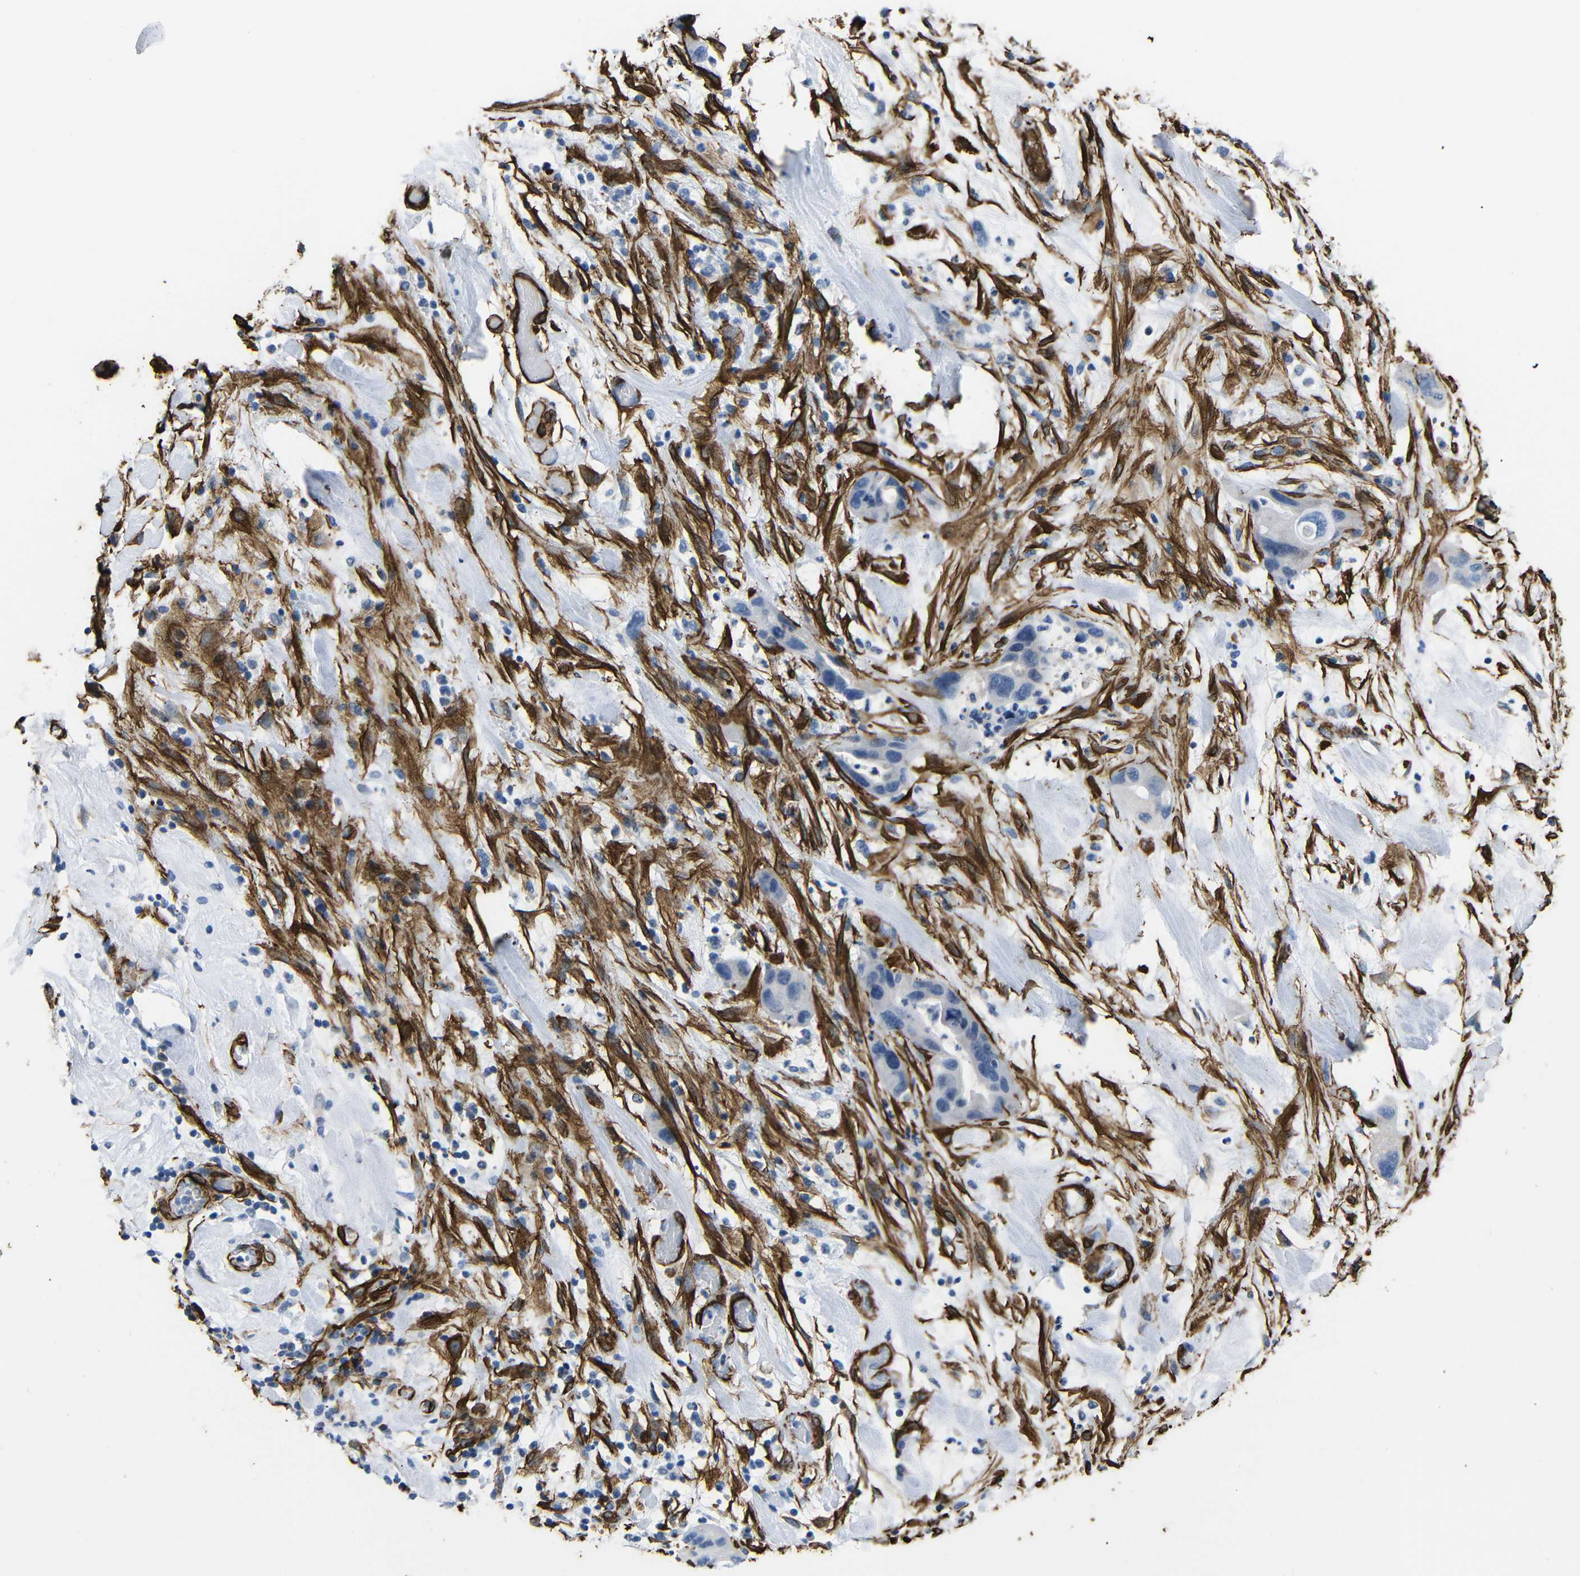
{"staining": {"intensity": "negative", "quantity": "none", "location": "none"}, "tissue": "pancreatic cancer", "cell_type": "Tumor cells", "image_type": "cancer", "snomed": [{"axis": "morphology", "description": "Adenocarcinoma, NOS"}, {"axis": "topography", "description": "Pancreas"}], "caption": "Tumor cells are negative for protein expression in human adenocarcinoma (pancreatic).", "gene": "ACTA2", "patient": {"sex": "female", "age": 71}}